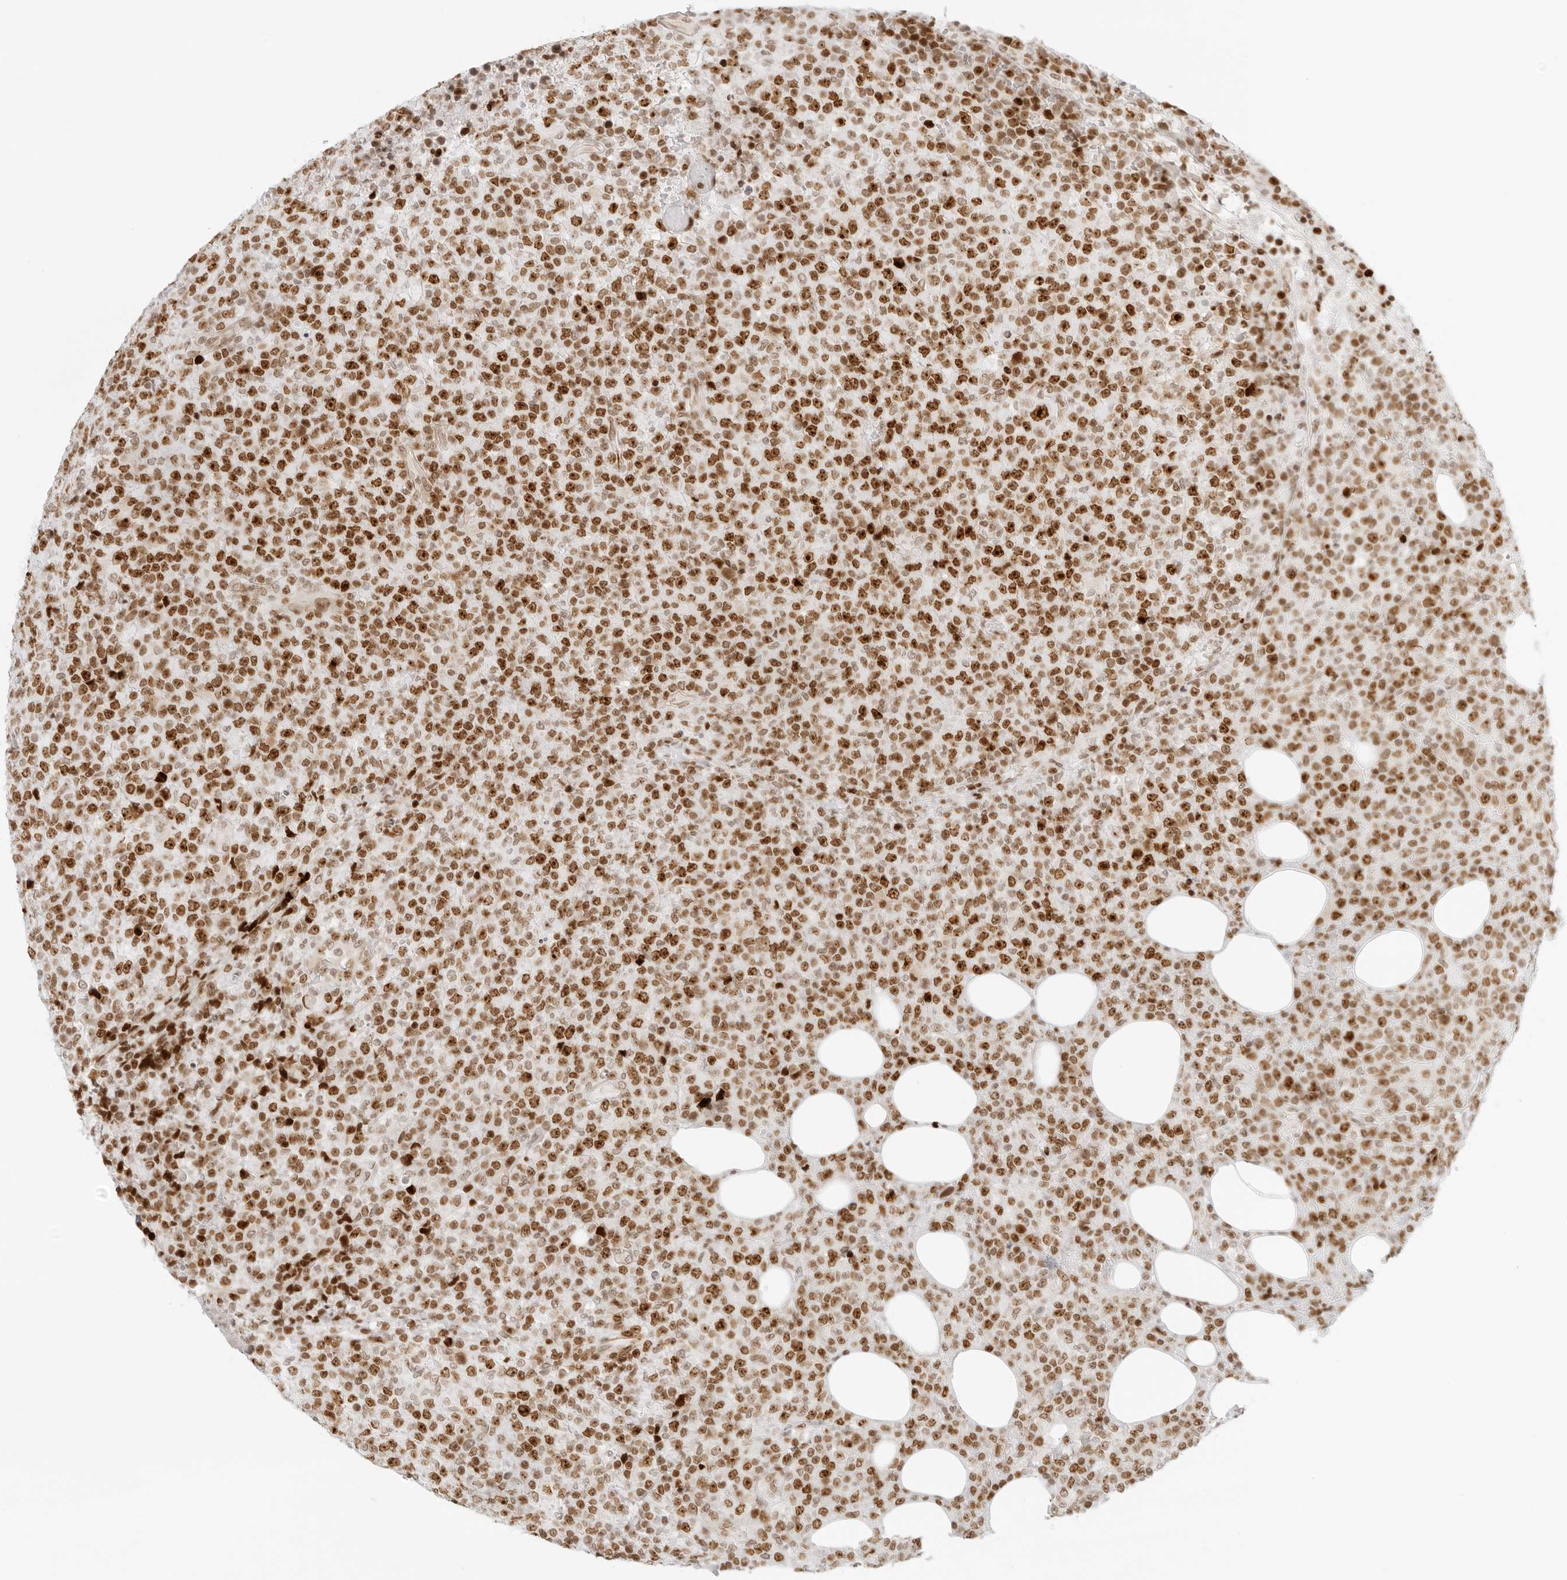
{"staining": {"intensity": "moderate", "quantity": ">75%", "location": "nuclear"}, "tissue": "lymphoma", "cell_type": "Tumor cells", "image_type": "cancer", "snomed": [{"axis": "morphology", "description": "Malignant lymphoma, non-Hodgkin's type, High grade"}, {"axis": "topography", "description": "Lymph node"}], "caption": "Human malignant lymphoma, non-Hodgkin's type (high-grade) stained with a protein marker exhibits moderate staining in tumor cells.", "gene": "RCC1", "patient": {"sex": "male", "age": 13}}